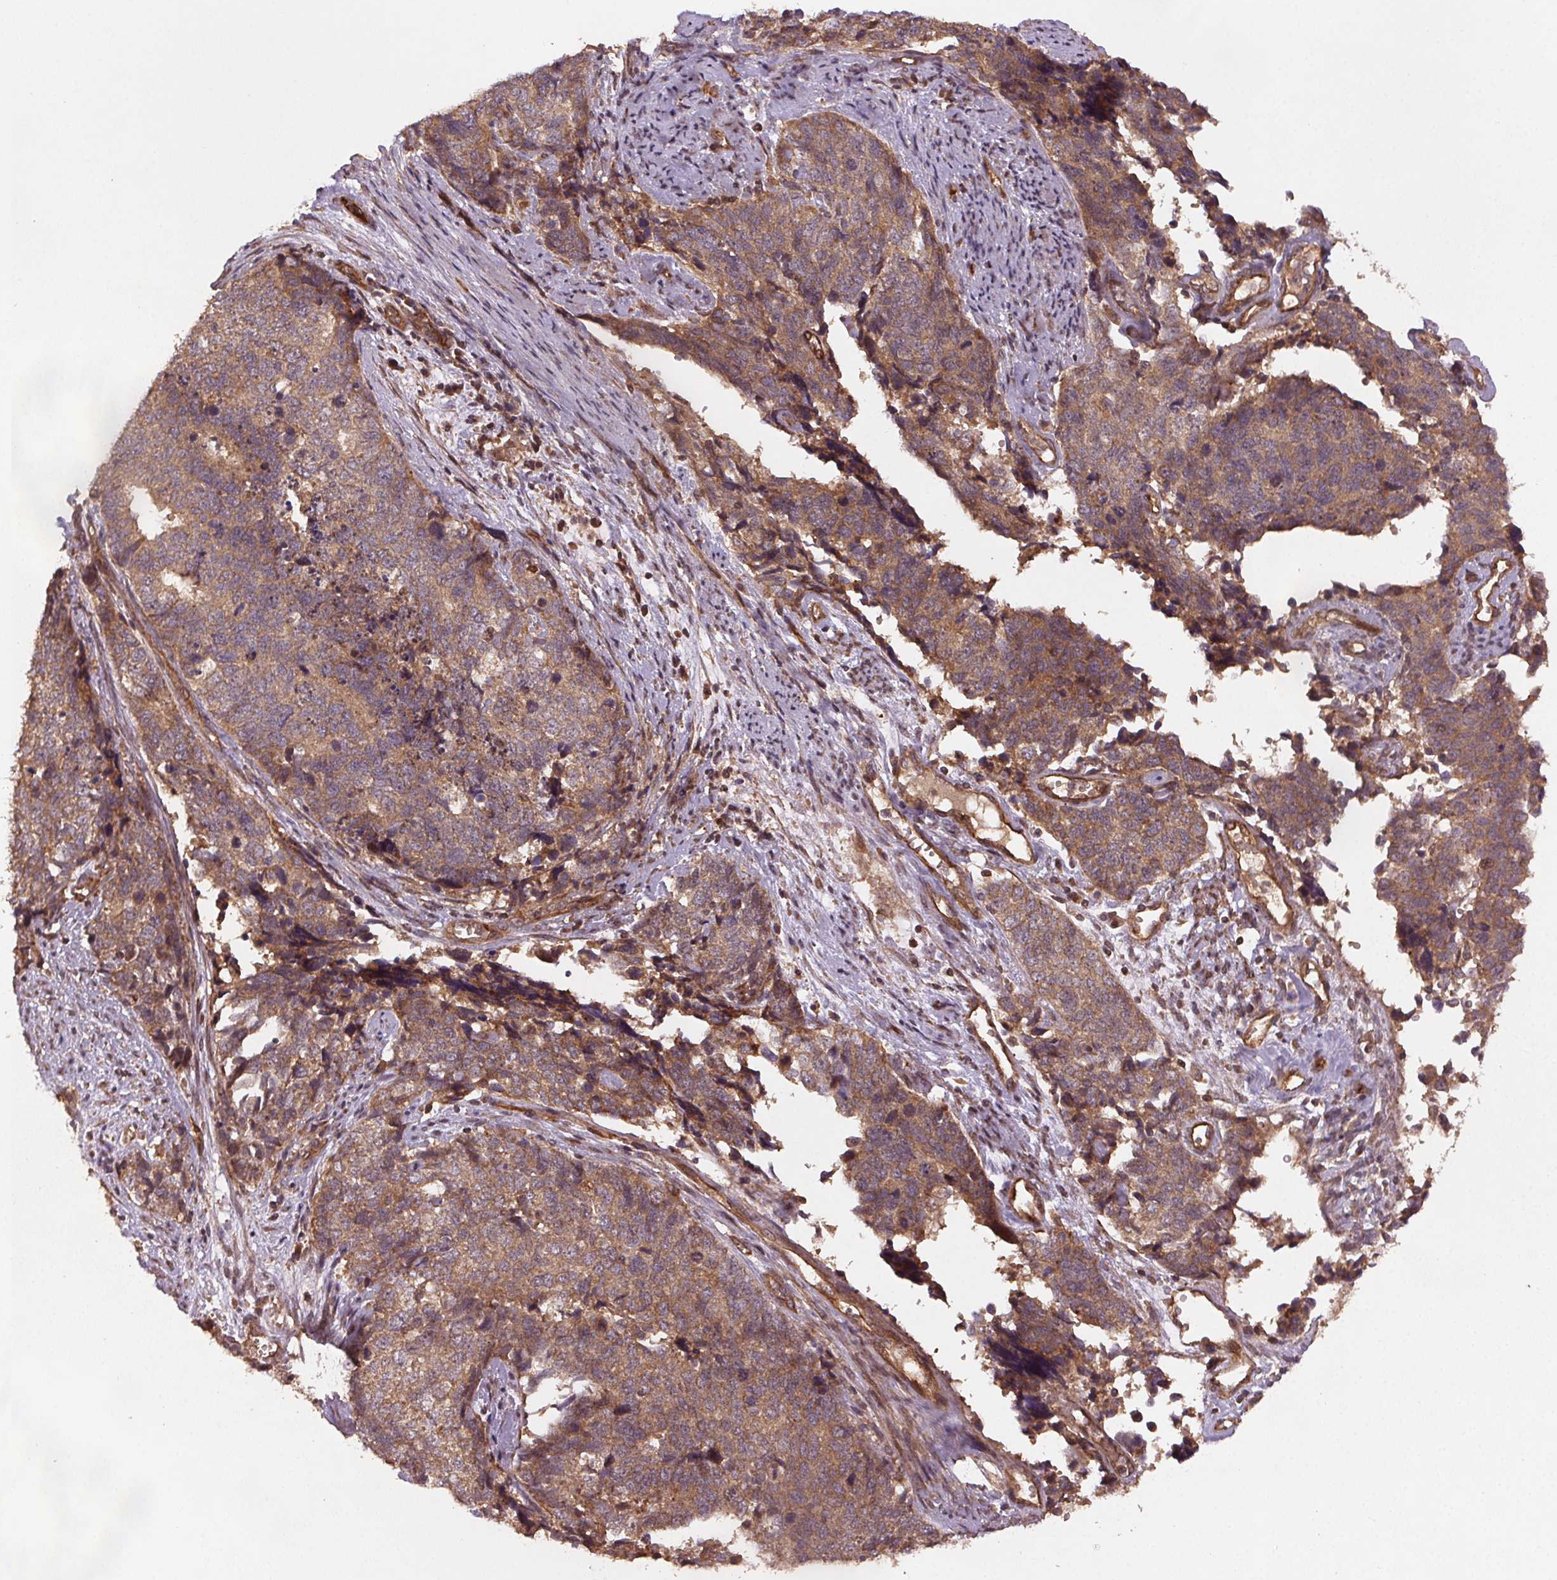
{"staining": {"intensity": "moderate", "quantity": ">75%", "location": "cytoplasmic/membranous"}, "tissue": "cervical cancer", "cell_type": "Tumor cells", "image_type": "cancer", "snomed": [{"axis": "morphology", "description": "Squamous cell carcinoma, NOS"}, {"axis": "topography", "description": "Cervix"}], "caption": "Immunohistochemistry (IHC) (DAB (3,3'-diaminobenzidine)) staining of human cervical squamous cell carcinoma demonstrates moderate cytoplasmic/membranous protein expression in about >75% of tumor cells.", "gene": "SEC14L2", "patient": {"sex": "female", "age": 63}}